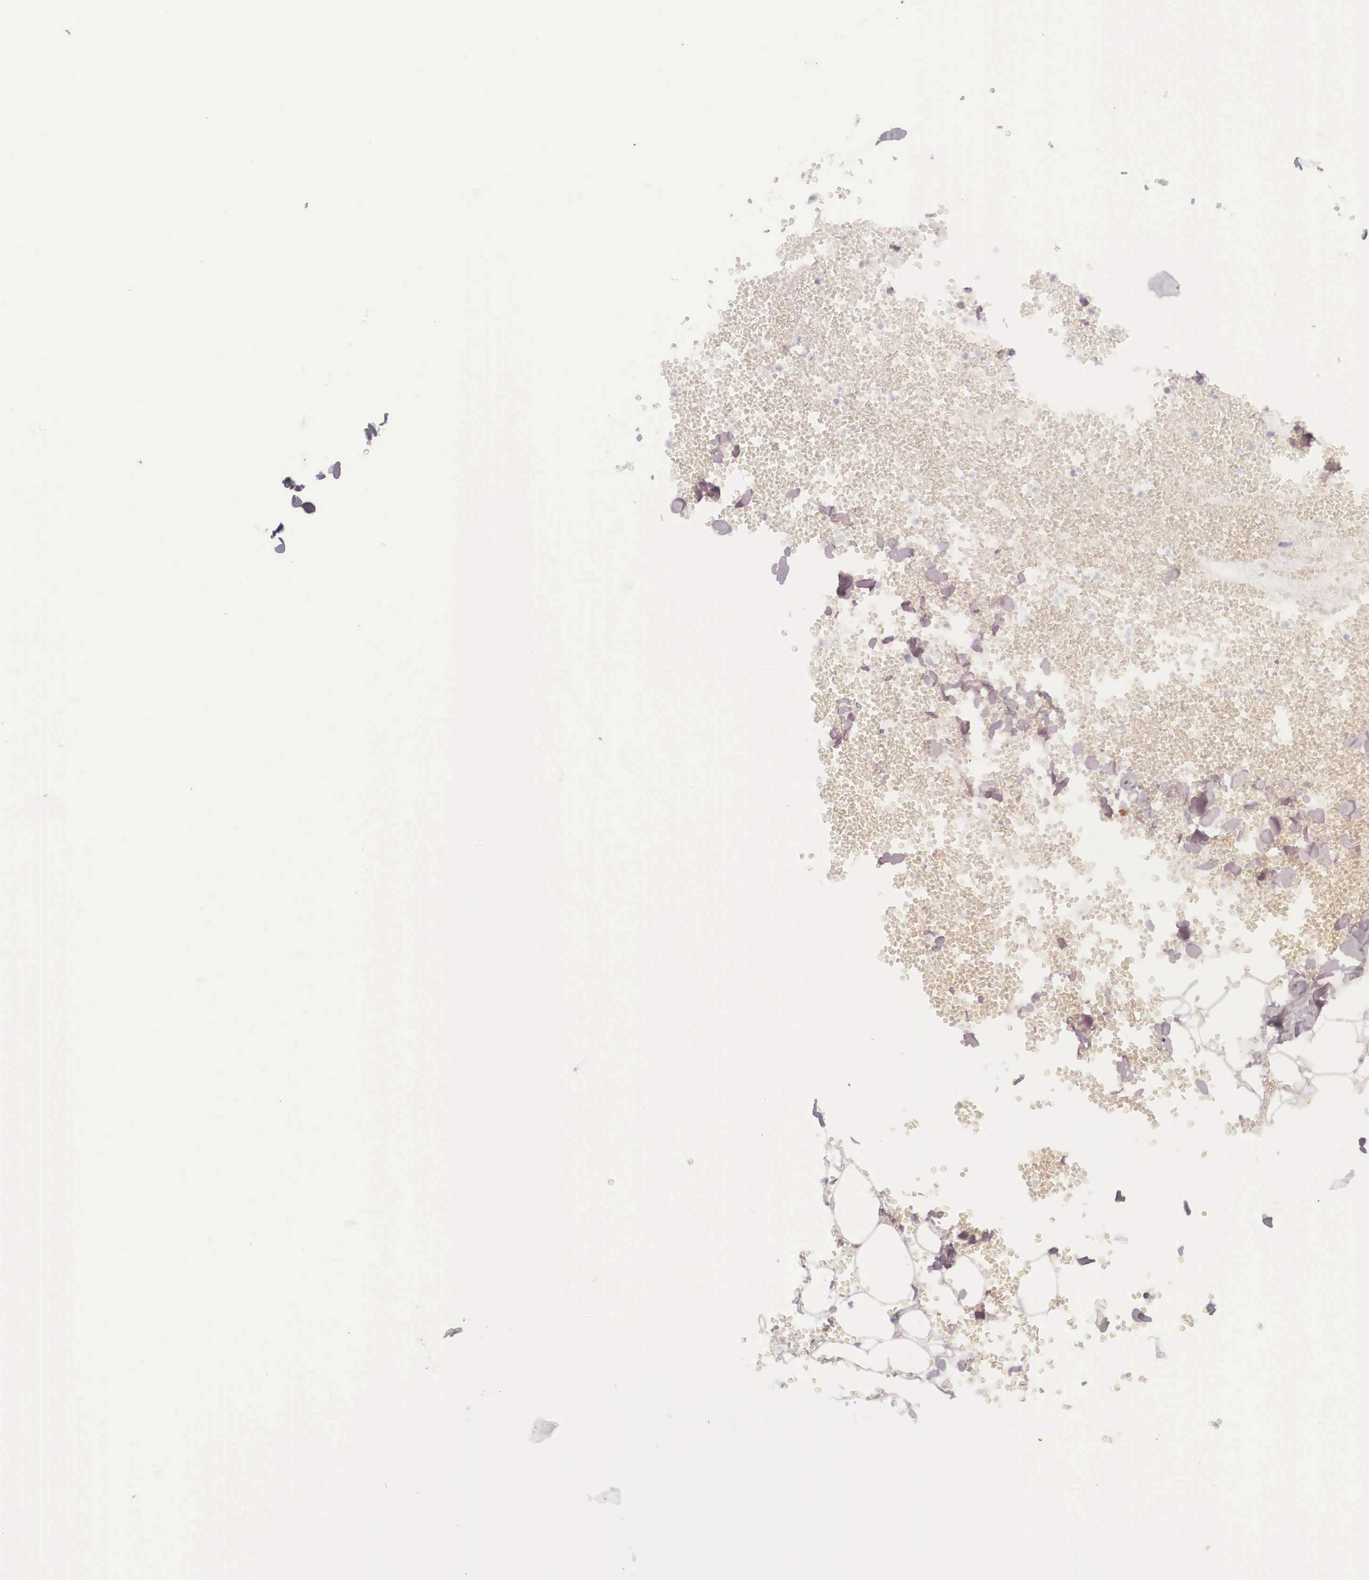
{"staining": {"intensity": "negative", "quantity": "none", "location": "none"}, "tissue": "adipose tissue", "cell_type": "Adipocytes", "image_type": "normal", "snomed": [{"axis": "morphology", "description": "Normal tissue, NOS"}, {"axis": "morphology", "description": "Inflammation, NOS"}, {"axis": "topography", "description": "Lymph node"}, {"axis": "topography", "description": "Peripheral nerve tissue"}], "caption": "High magnification brightfield microscopy of benign adipose tissue stained with DAB (3,3'-diaminobenzidine) (brown) and counterstained with hematoxylin (blue): adipocytes show no significant positivity. (IHC, brightfield microscopy, high magnification).", "gene": "KRT14", "patient": {"sex": "male", "age": 52}}